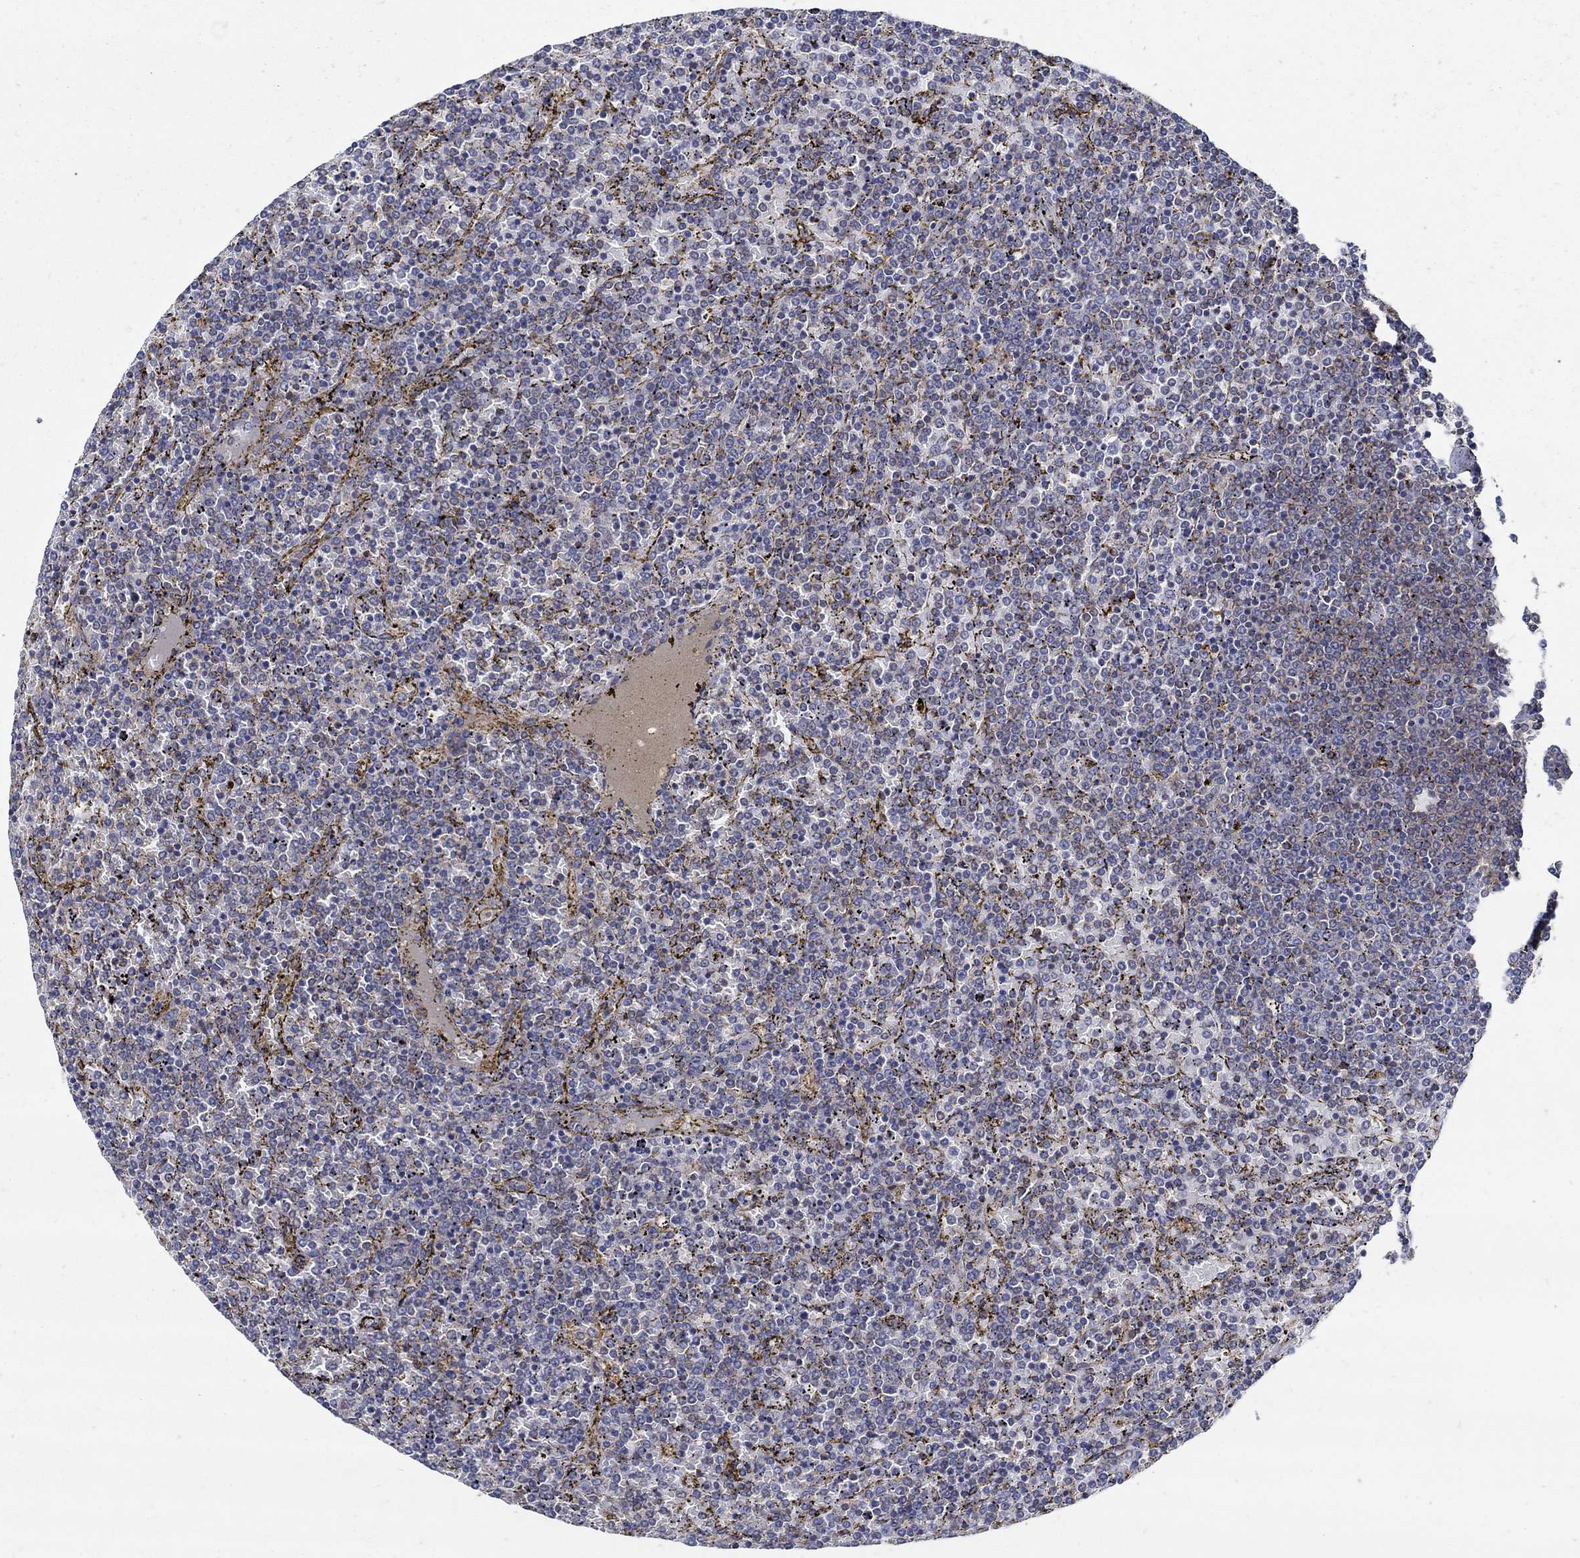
{"staining": {"intensity": "weak", "quantity": "<25%", "location": "cytoplasmic/membranous"}, "tissue": "lymphoma", "cell_type": "Tumor cells", "image_type": "cancer", "snomed": [{"axis": "morphology", "description": "Malignant lymphoma, non-Hodgkin's type, Low grade"}, {"axis": "topography", "description": "Spleen"}], "caption": "A high-resolution image shows IHC staining of lymphoma, which shows no significant positivity in tumor cells.", "gene": "MTHFR", "patient": {"sex": "female", "age": 77}}